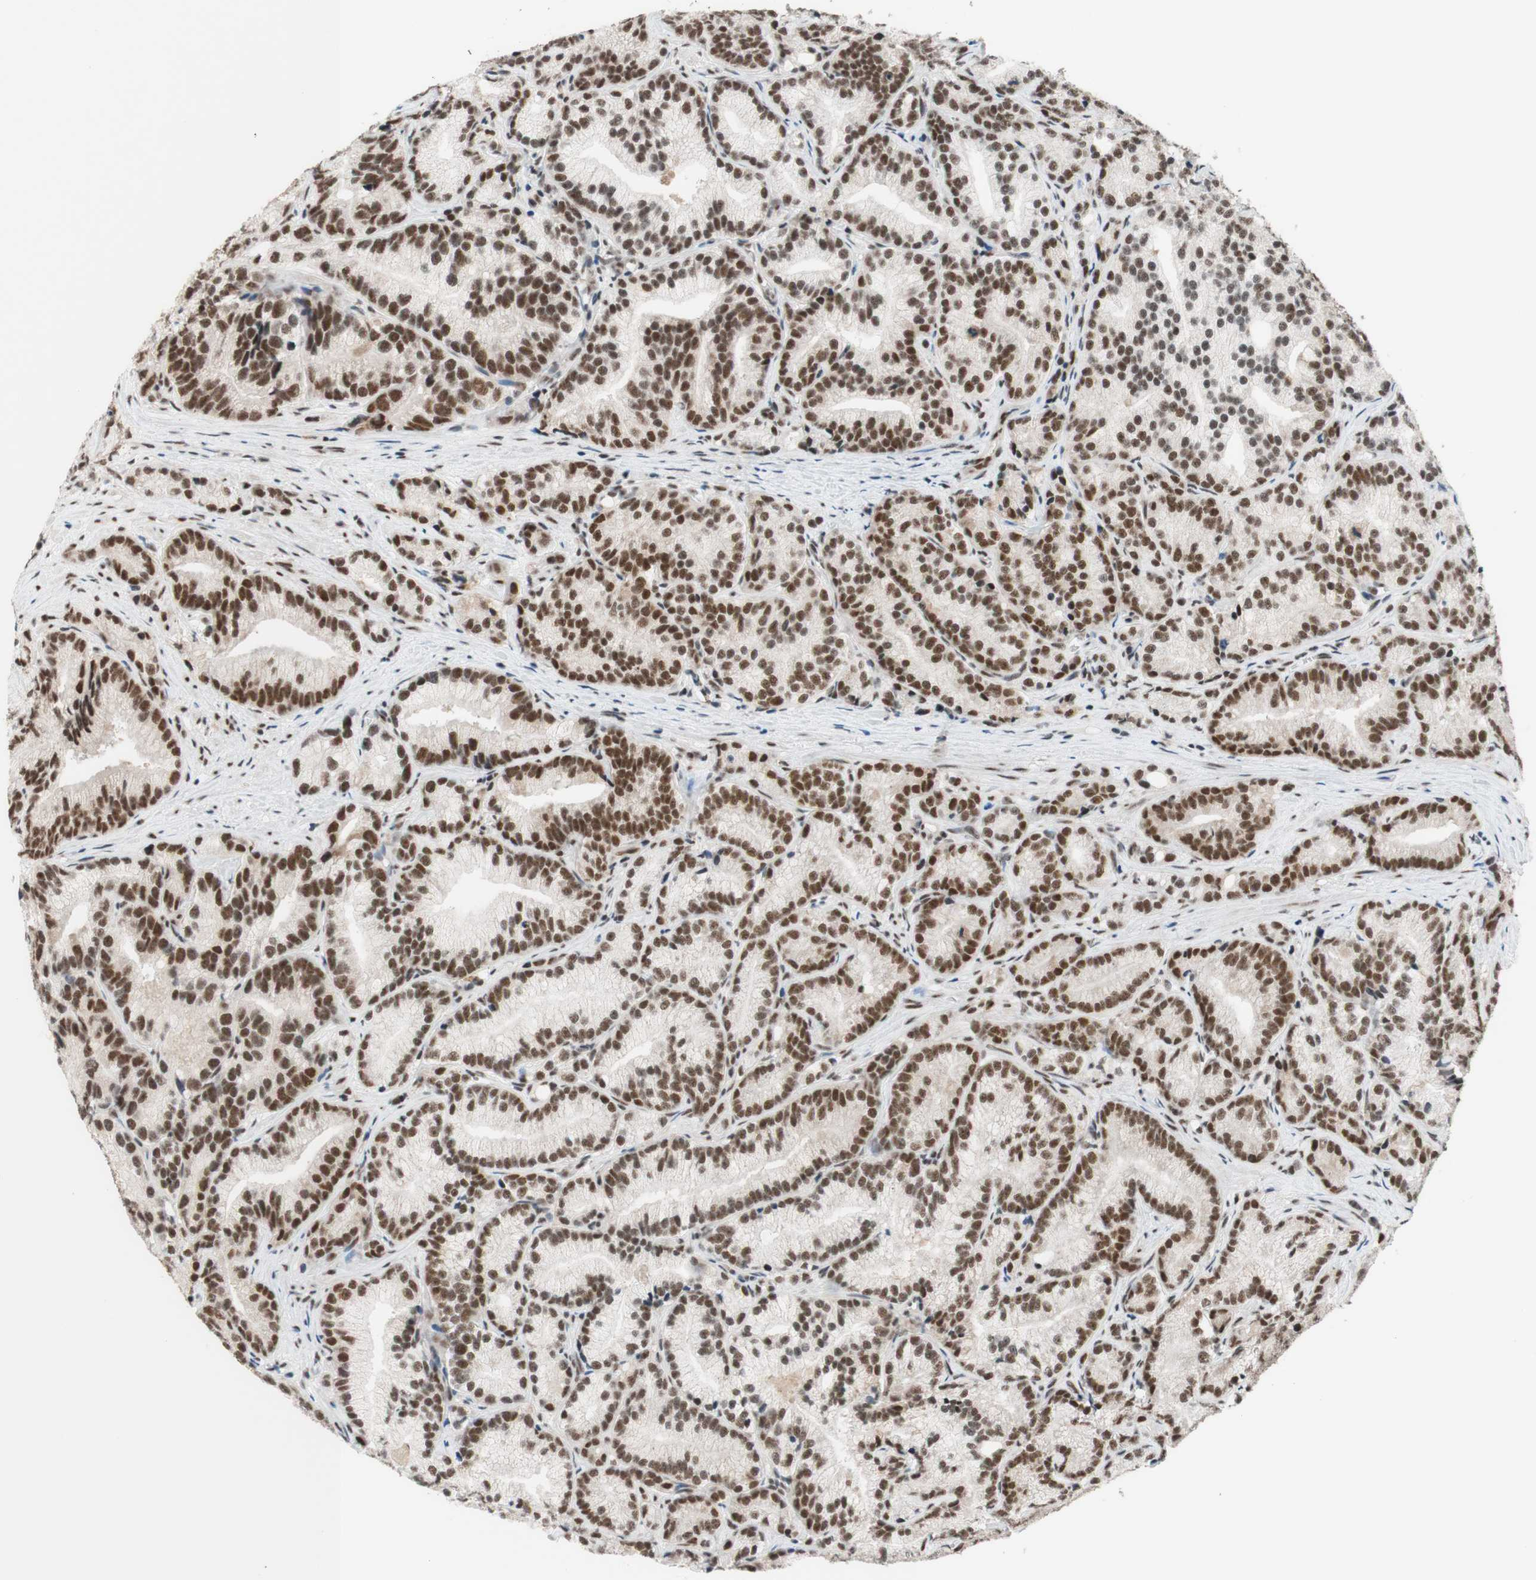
{"staining": {"intensity": "strong", "quantity": ">75%", "location": "nuclear"}, "tissue": "prostate cancer", "cell_type": "Tumor cells", "image_type": "cancer", "snomed": [{"axis": "morphology", "description": "Adenocarcinoma, Low grade"}, {"axis": "topography", "description": "Prostate"}], "caption": "A photomicrograph showing strong nuclear positivity in approximately >75% of tumor cells in prostate cancer, as visualized by brown immunohistochemical staining.", "gene": "PRPF19", "patient": {"sex": "male", "age": 89}}